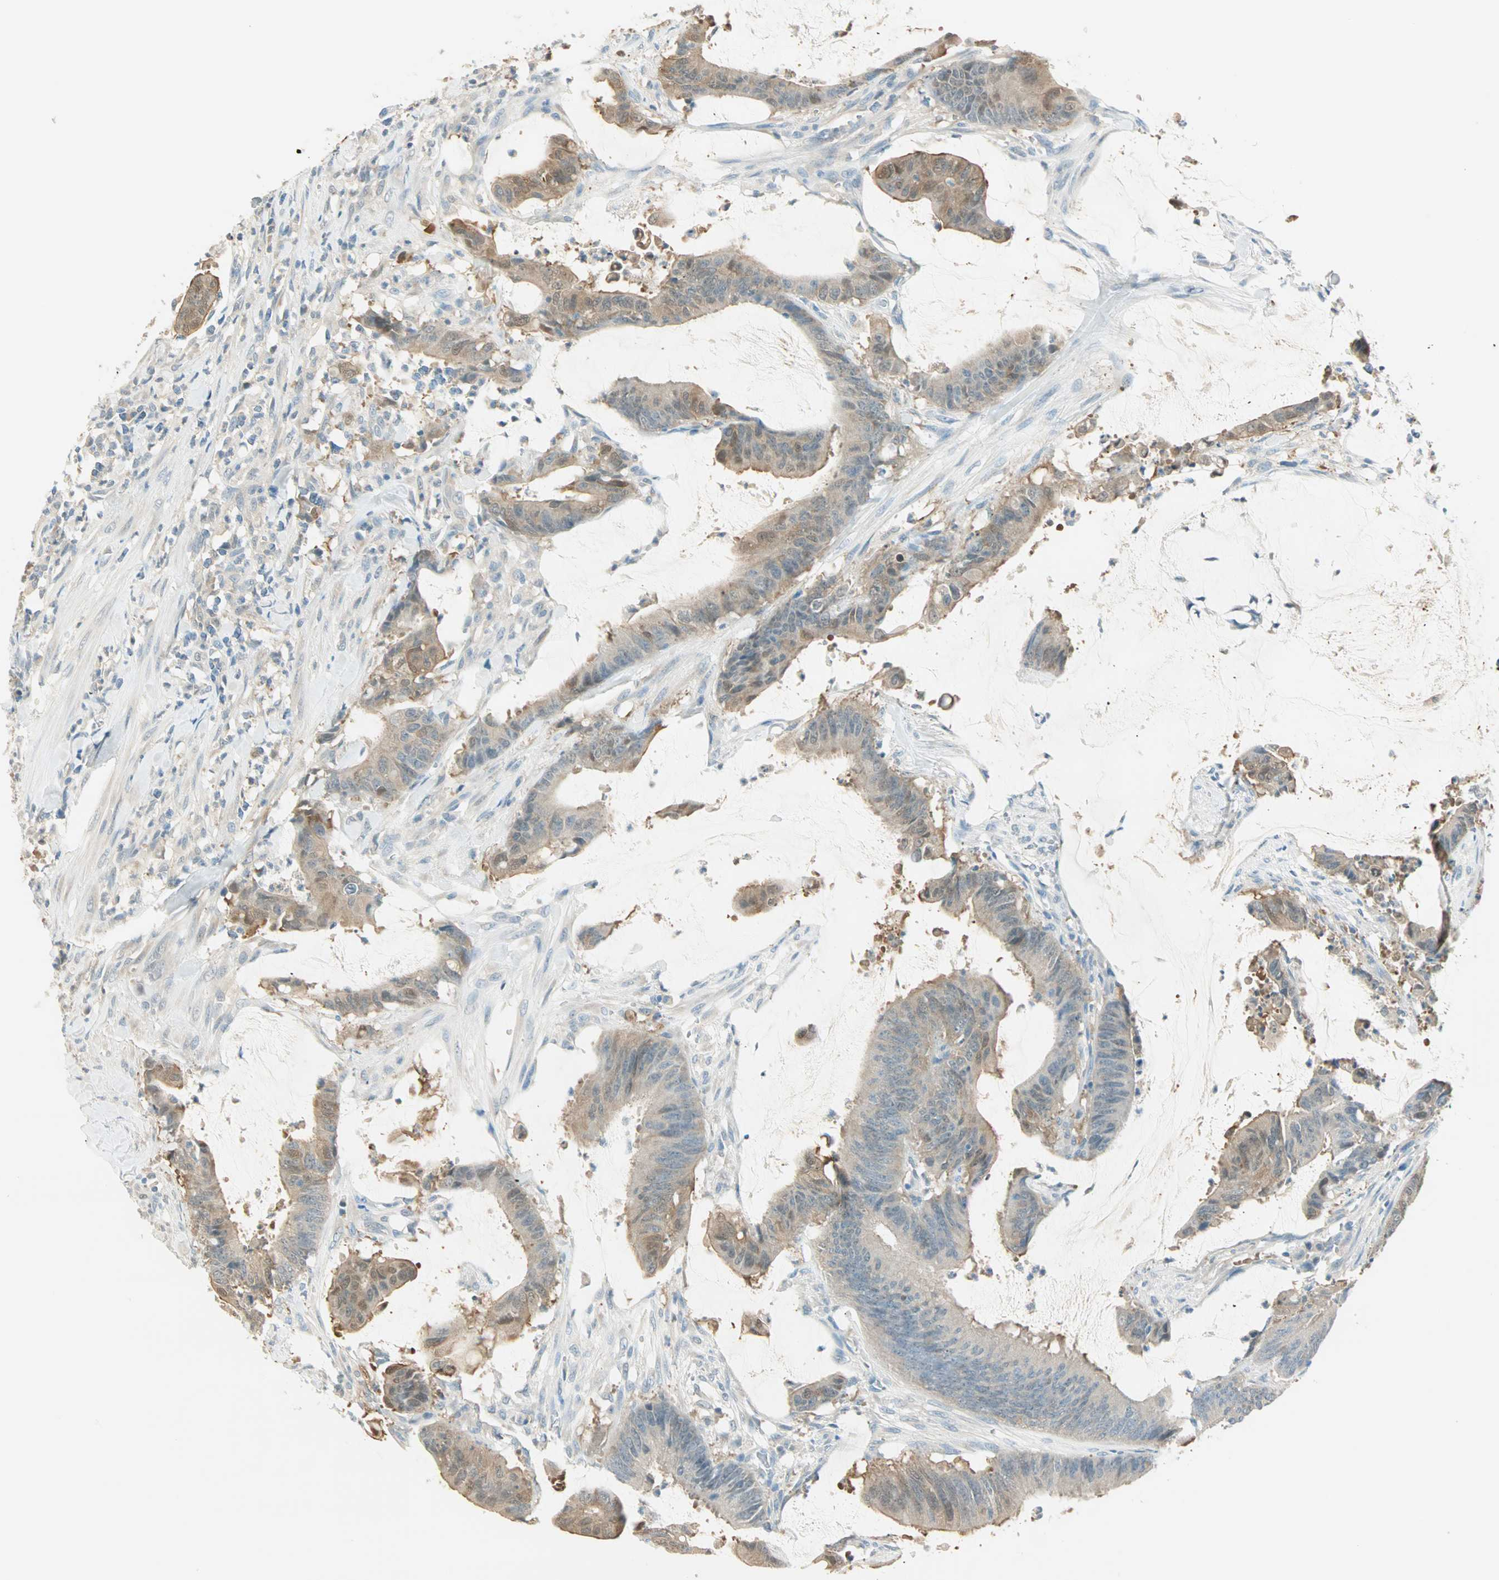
{"staining": {"intensity": "moderate", "quantity": ">75%", "location": "cytoplasmic/membranous,nuclear"}, "tissue": "colorectal cancer", "cell_type": "Tumor cells", "image_type": "cancer", "snomed": [{"axis": "morphology", "description": "Adenocarcinoma, NOS"}, {"axis": "topography", "description": "Rectum"}], "caption": "Immunohistochemistry (IHC) (DAB (3,3'-diaminobenzidine)) staining of adenocarcinoma (colorectal) reveals moderate cytoplasmic/membranous and nuclear protein expression in about >75% of tumor cells.", "gene": "S100A1", "patient": {"sex": "female", "age": 66}}